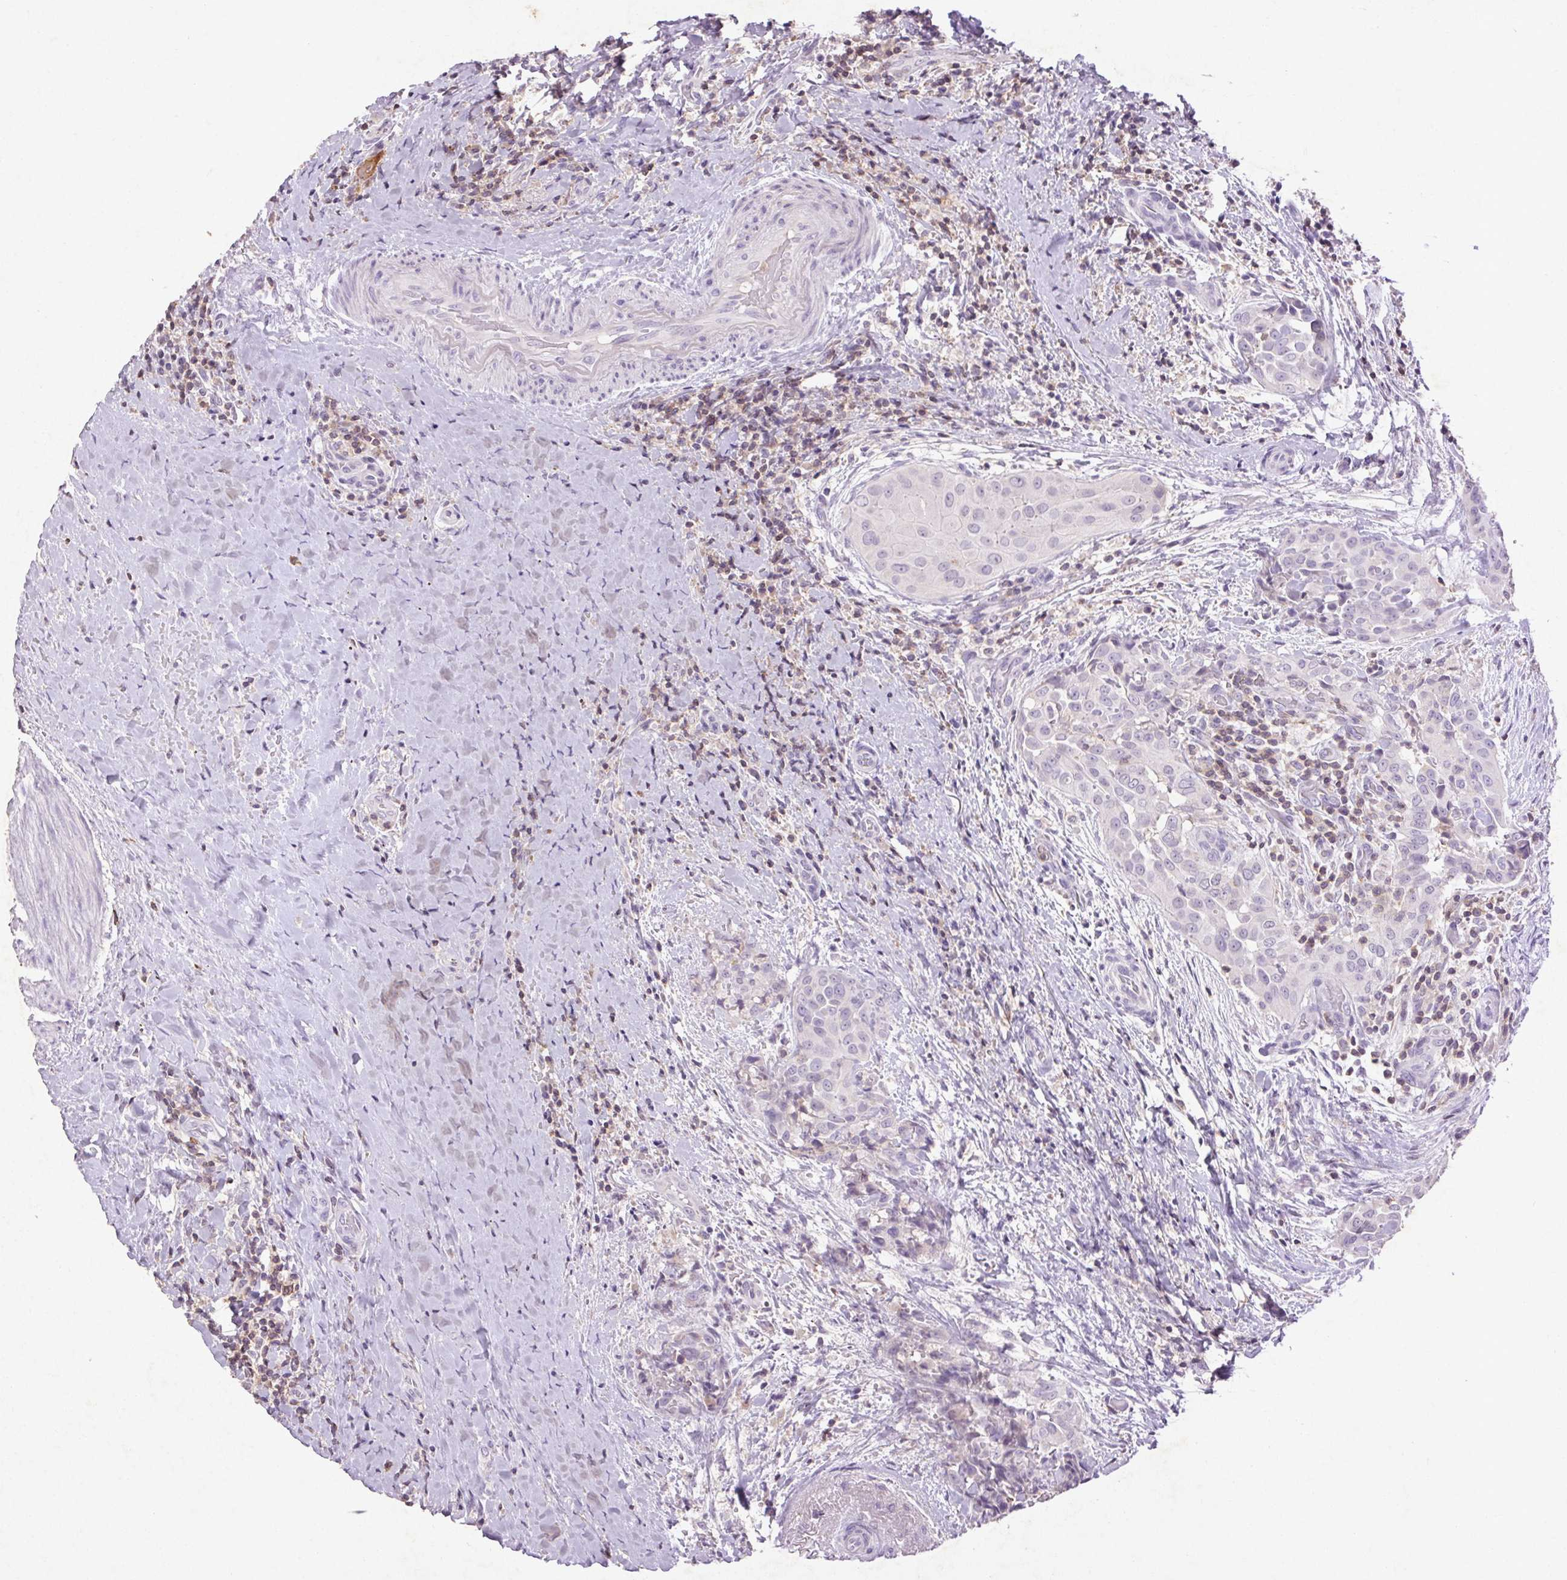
{"staining": {"intensity": "negative", "quantity": "none", "location": "none"}, "tissue": "thyroid cancer", "cell_type": "Tumor cells", "image_type": "cancer", "snomed": [{"axis": "morphology", "description": "Papillary adenocarcinoma, NOS"}, {"axis": "morphology", "description": "Papillary adenoma metastatic"}, {"axis": "topography", "description": "Thyroid gland"}], "caption": "Tumor cells are negative for brown protein staining in thyroid papillary adenocarcinoma.", "gene": "FNDC7", "patient": {"sex": "female", "age": 50}}